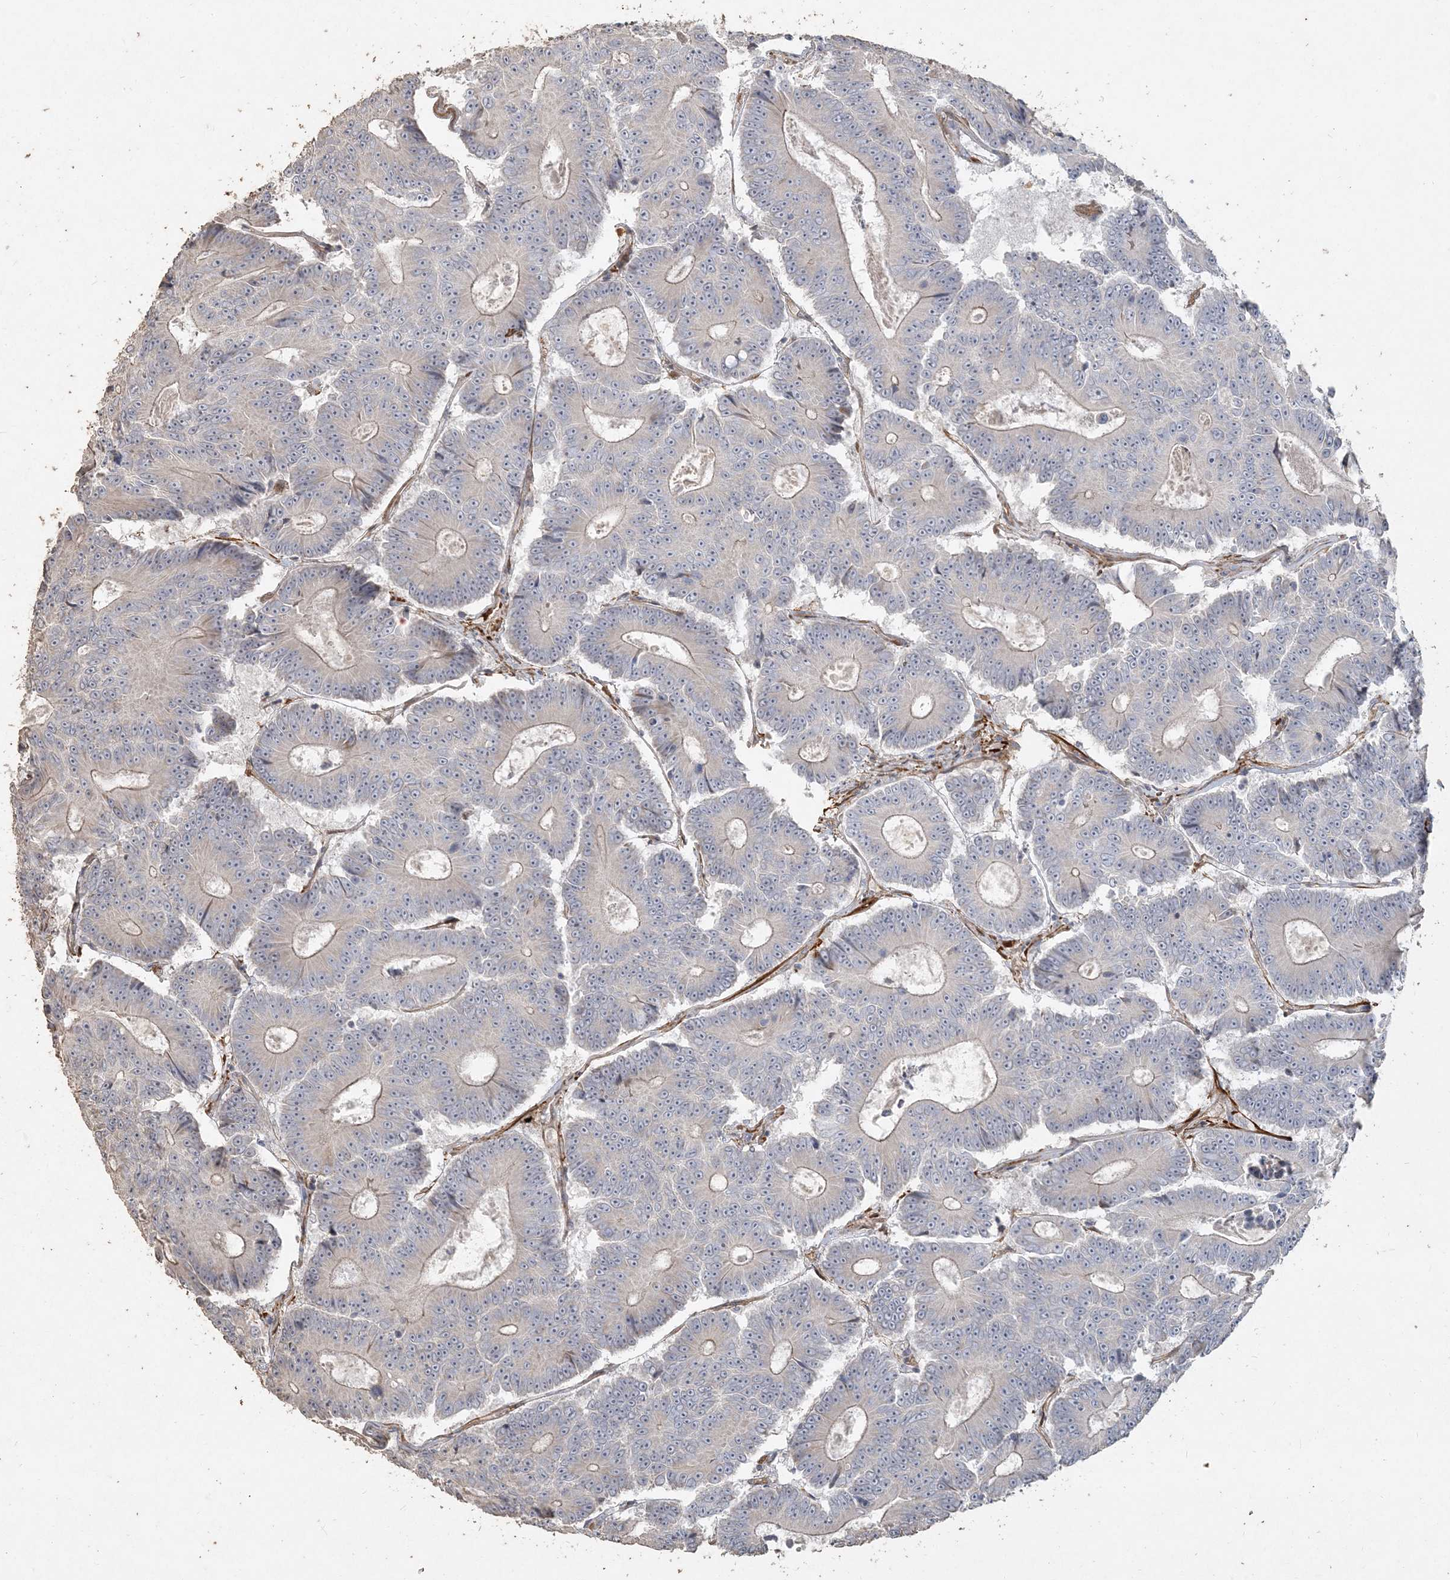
{"staining": {"intensity": "negative", "quantity": "none", "location": "none"}, "tissue": "colorectal cancer", "cell_type": "Tumor cells", "image_type": "cancer", "snomed": [{"axis": "morphology", "description": "Adenocarcinoma, NOS"}, {"axis": "topography", "description": "Colon"}], "caption": "DAB immunohistochemical staining of colorectal adenocarcinoma reveals no significant staining in tumor cells.", "gene": "RNF145", "patient": {"sex": "male", "age": 83}}